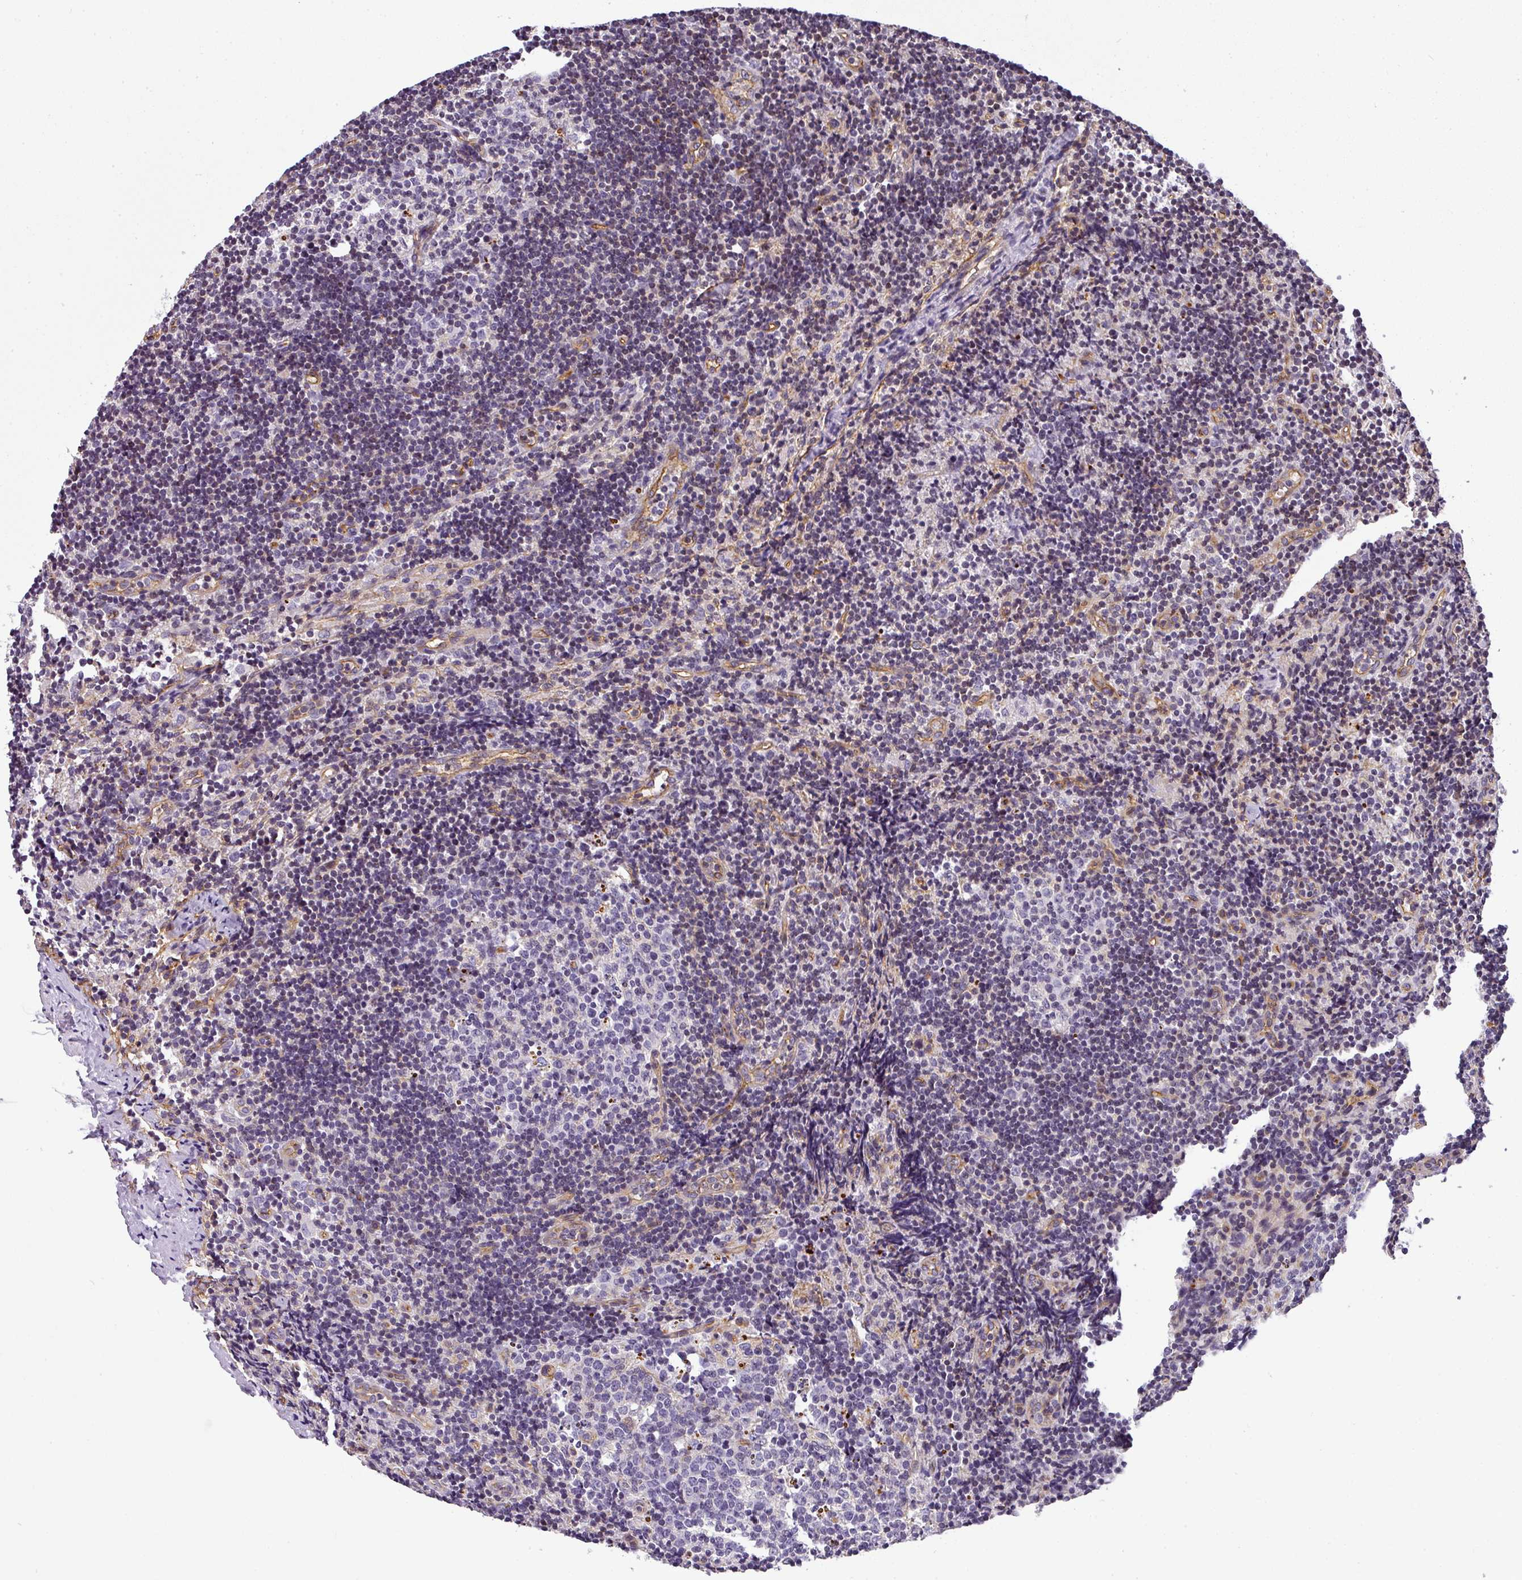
{"staining": {"intensity": "negative", "quantity": "none", "location": "none"}, "tissue": "lymph node", "cell_type": "Germinal center cells", "image_type": "normal", "snomed": [{"axis": "morphology", "description": "Normal tissue, NOS"}, {"axis": "topography", "description": "Lymph node"}], "caption": "Image shows no significant protein positivity in germinal center cells of unremarkable lymph node.", "gene": "OR11H4", "patient": {"sex": "female", "age": 52}}